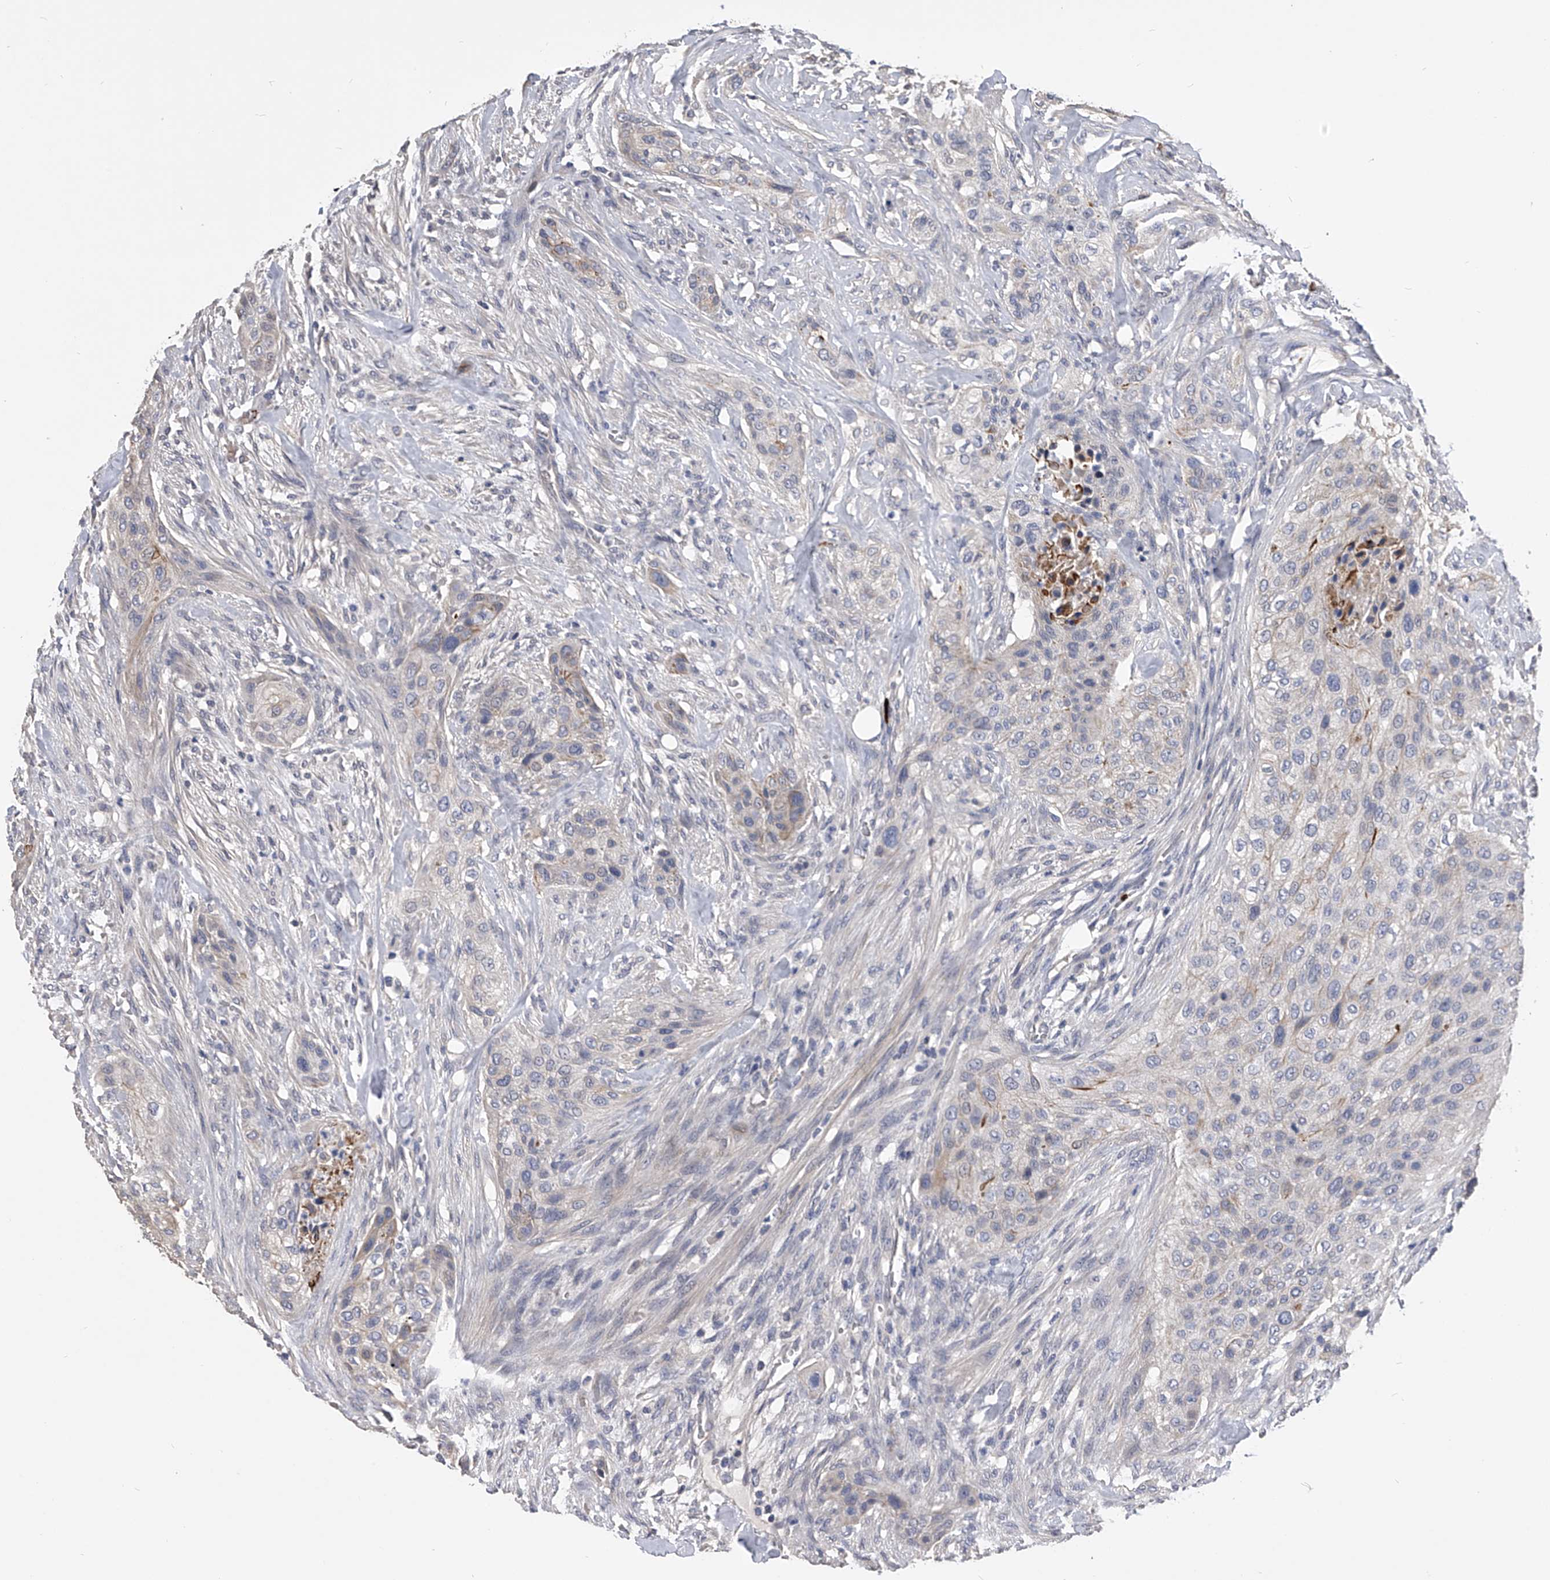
{"staining": {"intensity": "weak", "quantity": "<25%", "location": "cytoplasmic/membranous"}, "tissue": "urothelial cancer", "cell_type": "Tumor cells", "image_type": "cancer", "snomed": [{"axis": "morphology", "description": "Urothelial carcinoma, High grade"}, {"axis": "topography", "description": "Urinary bladder"}], "caption": "A histopathology image of urothelial cancer stained for a protein shows no brown staining in tumor cells.", "gene": "MDN1", "patient": {"sex": "male", "age": 35}}